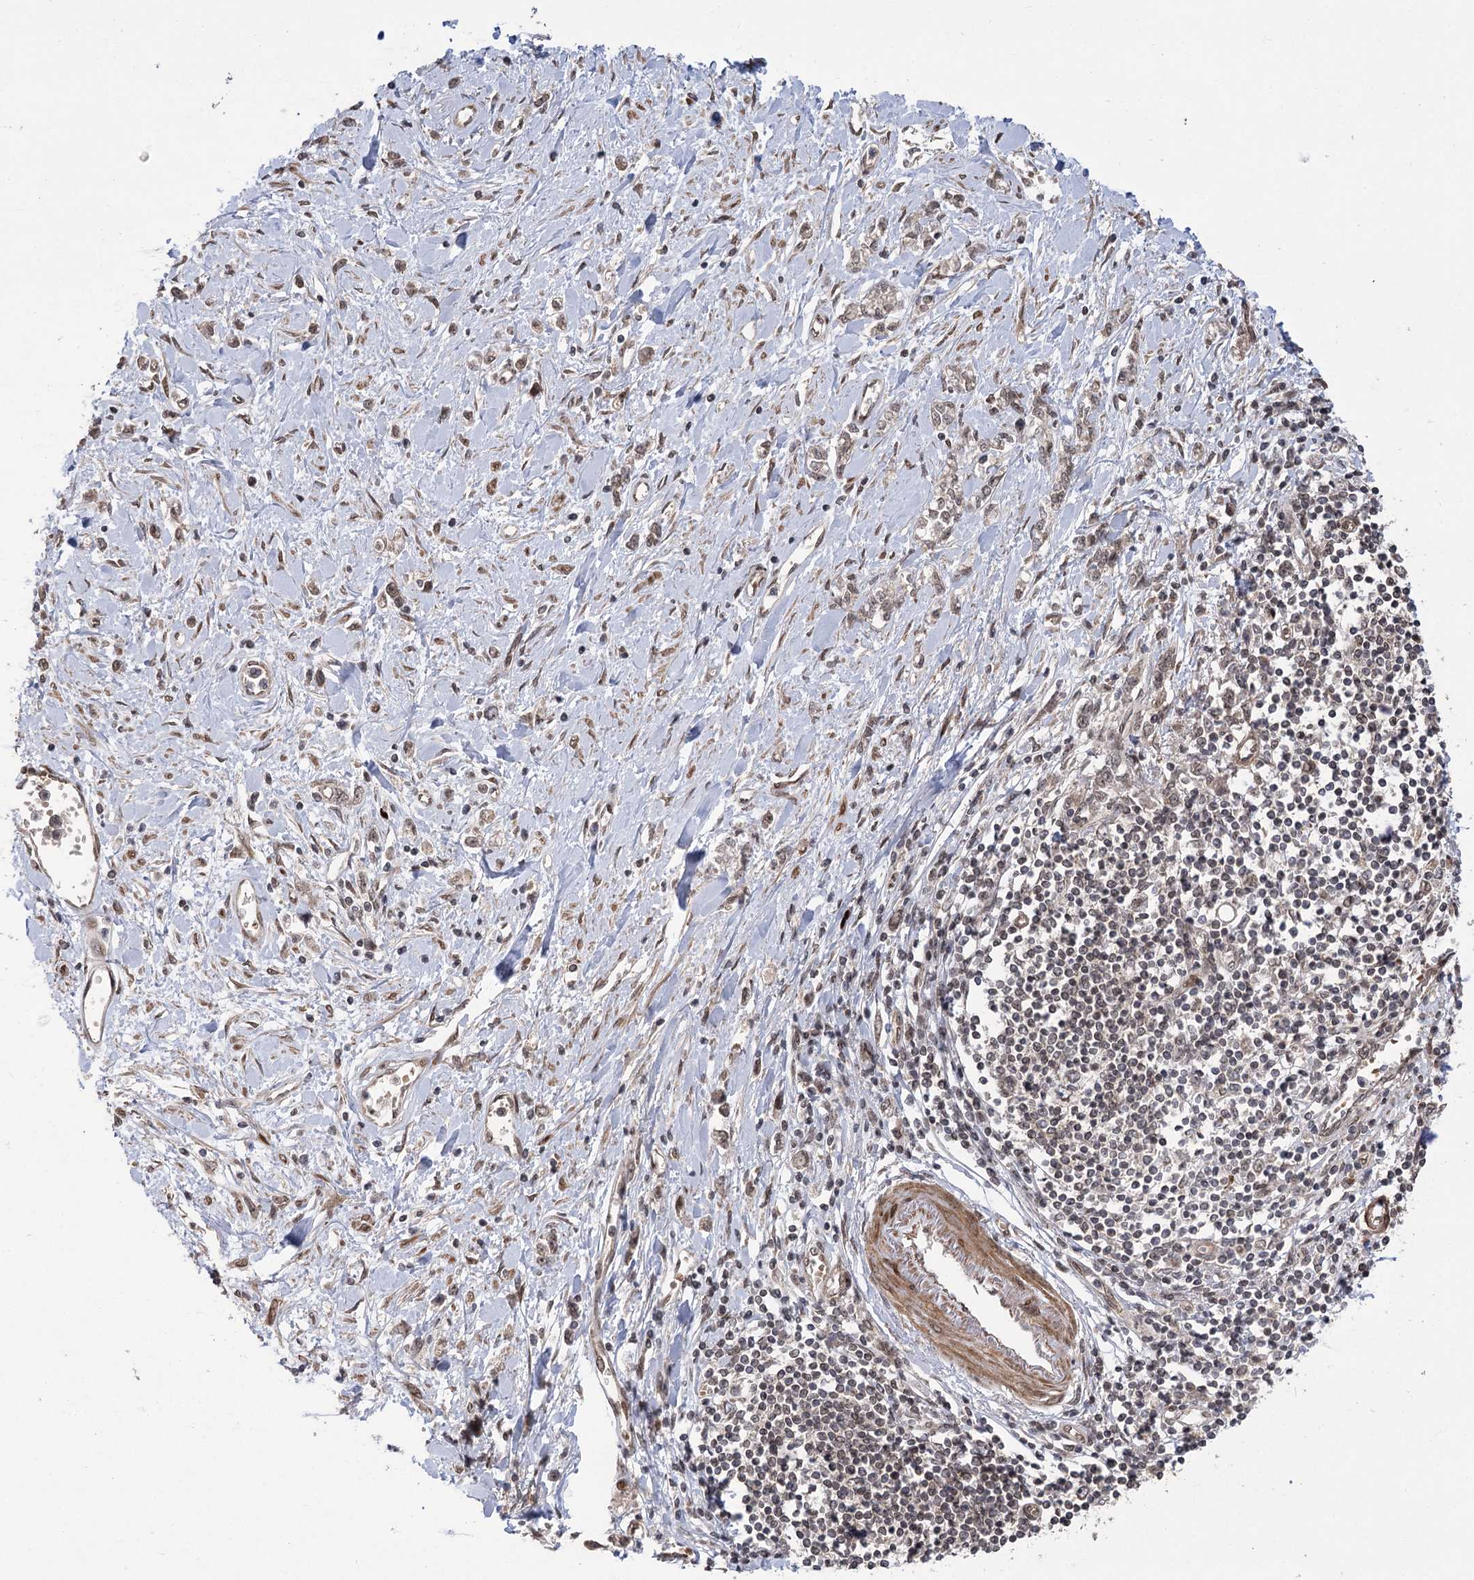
{"staining": {"intensity": "weak", "quantity": ">75%", "location": "cytoplasmic/membranous,nuclear"}, "tissue": "stomach cancer", "cell_type": "Tumor cells", "image_type": "cancer", "snomed": [{"axis": "morphology", "description": "Adenocarcinoma, NOS"}, {"axis": "topography", "description": "Stomach"}], "caption": "Stomach adenocarcinoma stained for a protein shows weak cytoplasmic/membranous and nuclear positivity in tumor cells. The staining was performed using DAB (3,3'-diaminobenzidine) to visualize the protein expression in brown, while the nuclei were stained in blue with hematoxylin (Magnification: 20x).", "gene": "TENM2", "patient": {"sex": "female", "age": 76}}